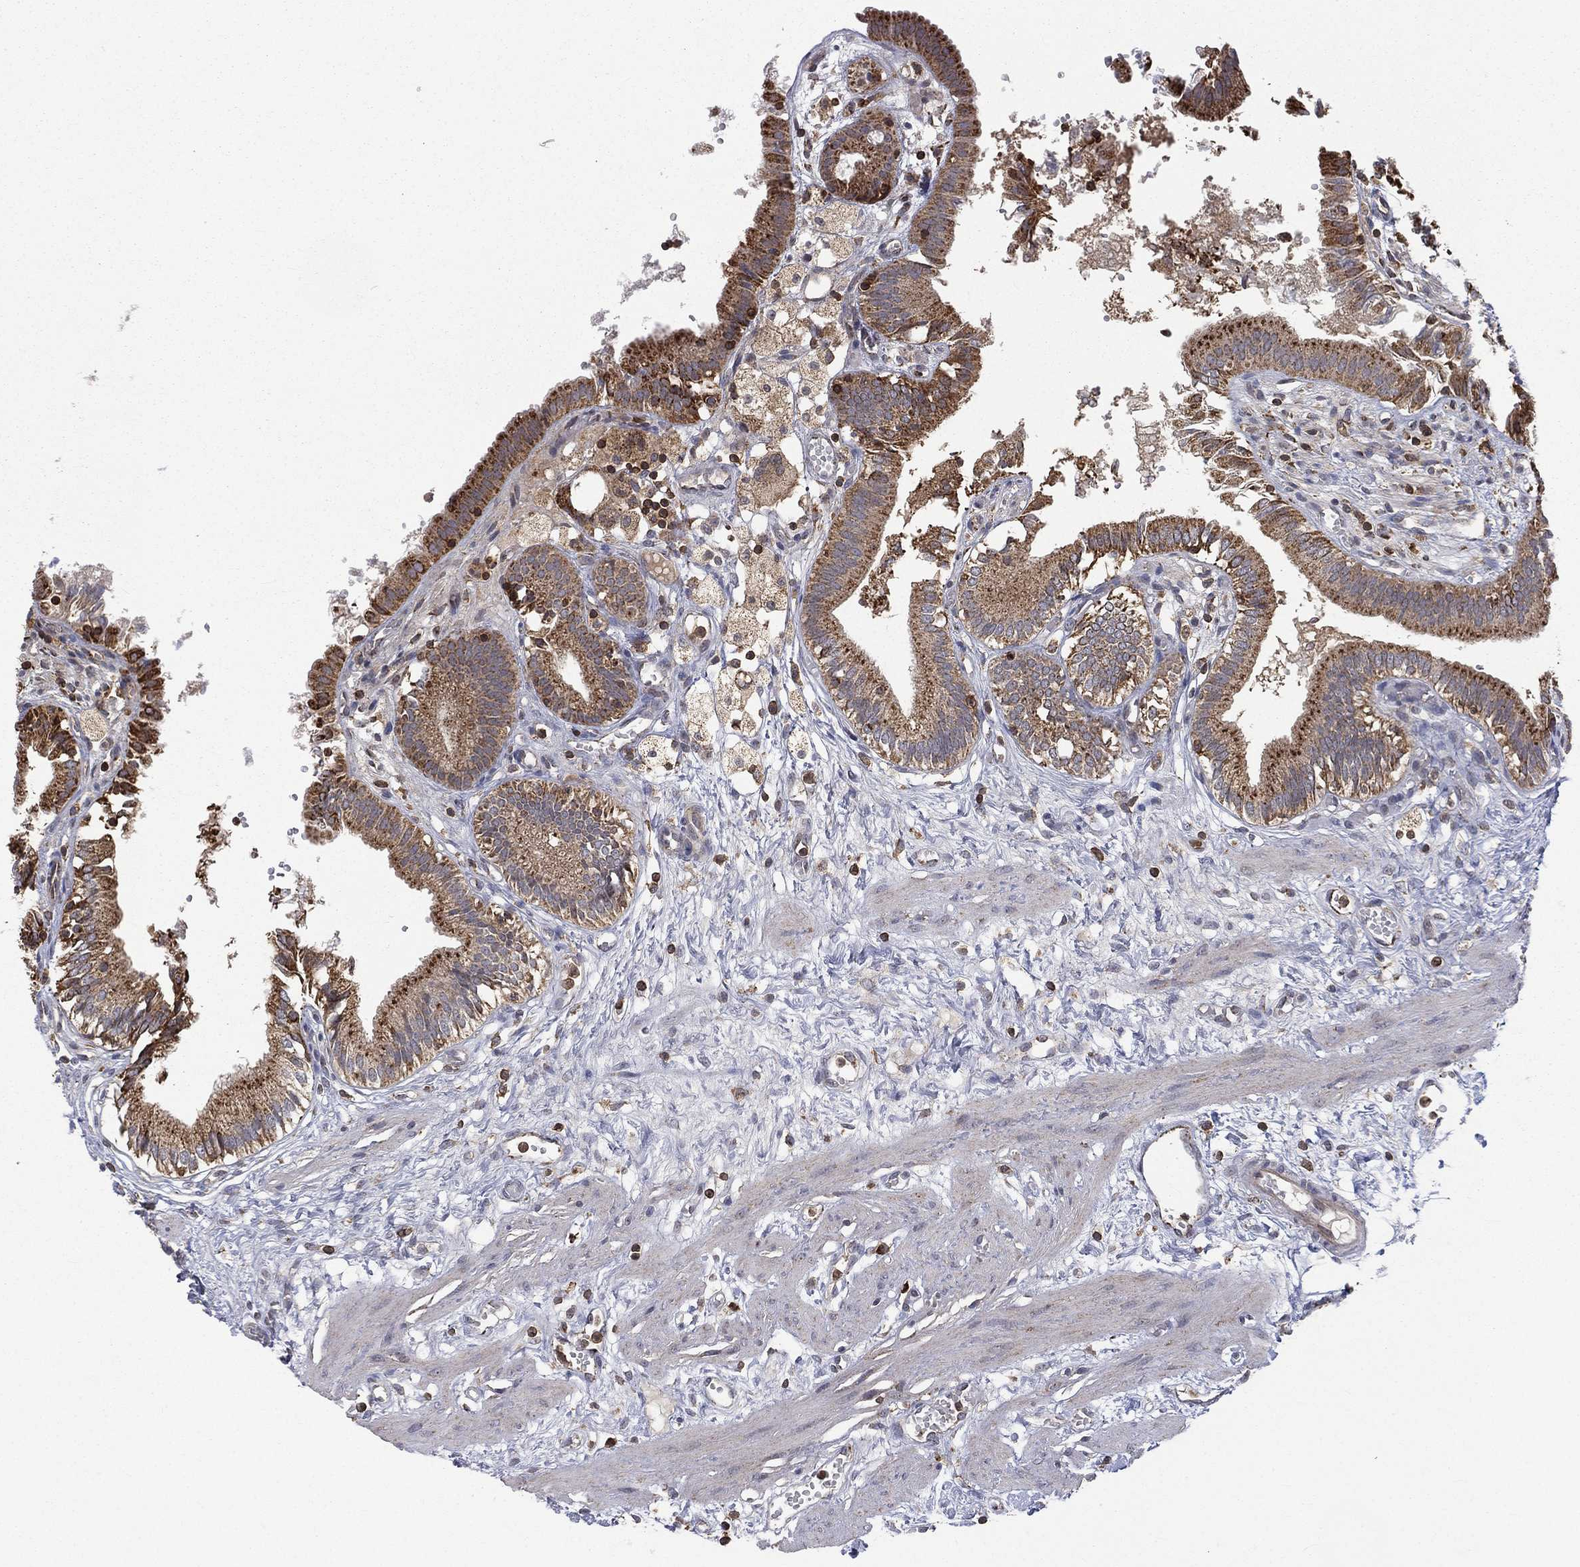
{"staining": {"intensity": "strong", "quantity": ">75%", "location": "cytoplasmic/membranous"}, "tissue": "gallbladder", "cell_type": "Glandular cells", "image_type": "normal", "snomed": [{"axis": "morphology", "description": "Normal tissue, NOS"}, {"axis": "topography", "description": "Gallbladder"}], "caption": "A high amount of strong cytoplasmic/membranous staining is appreciated in about >75% of glandular cells in unremarkable gallbladder.", "gene": "RIN3", "patient": {"sex": "female", "age": 24}}